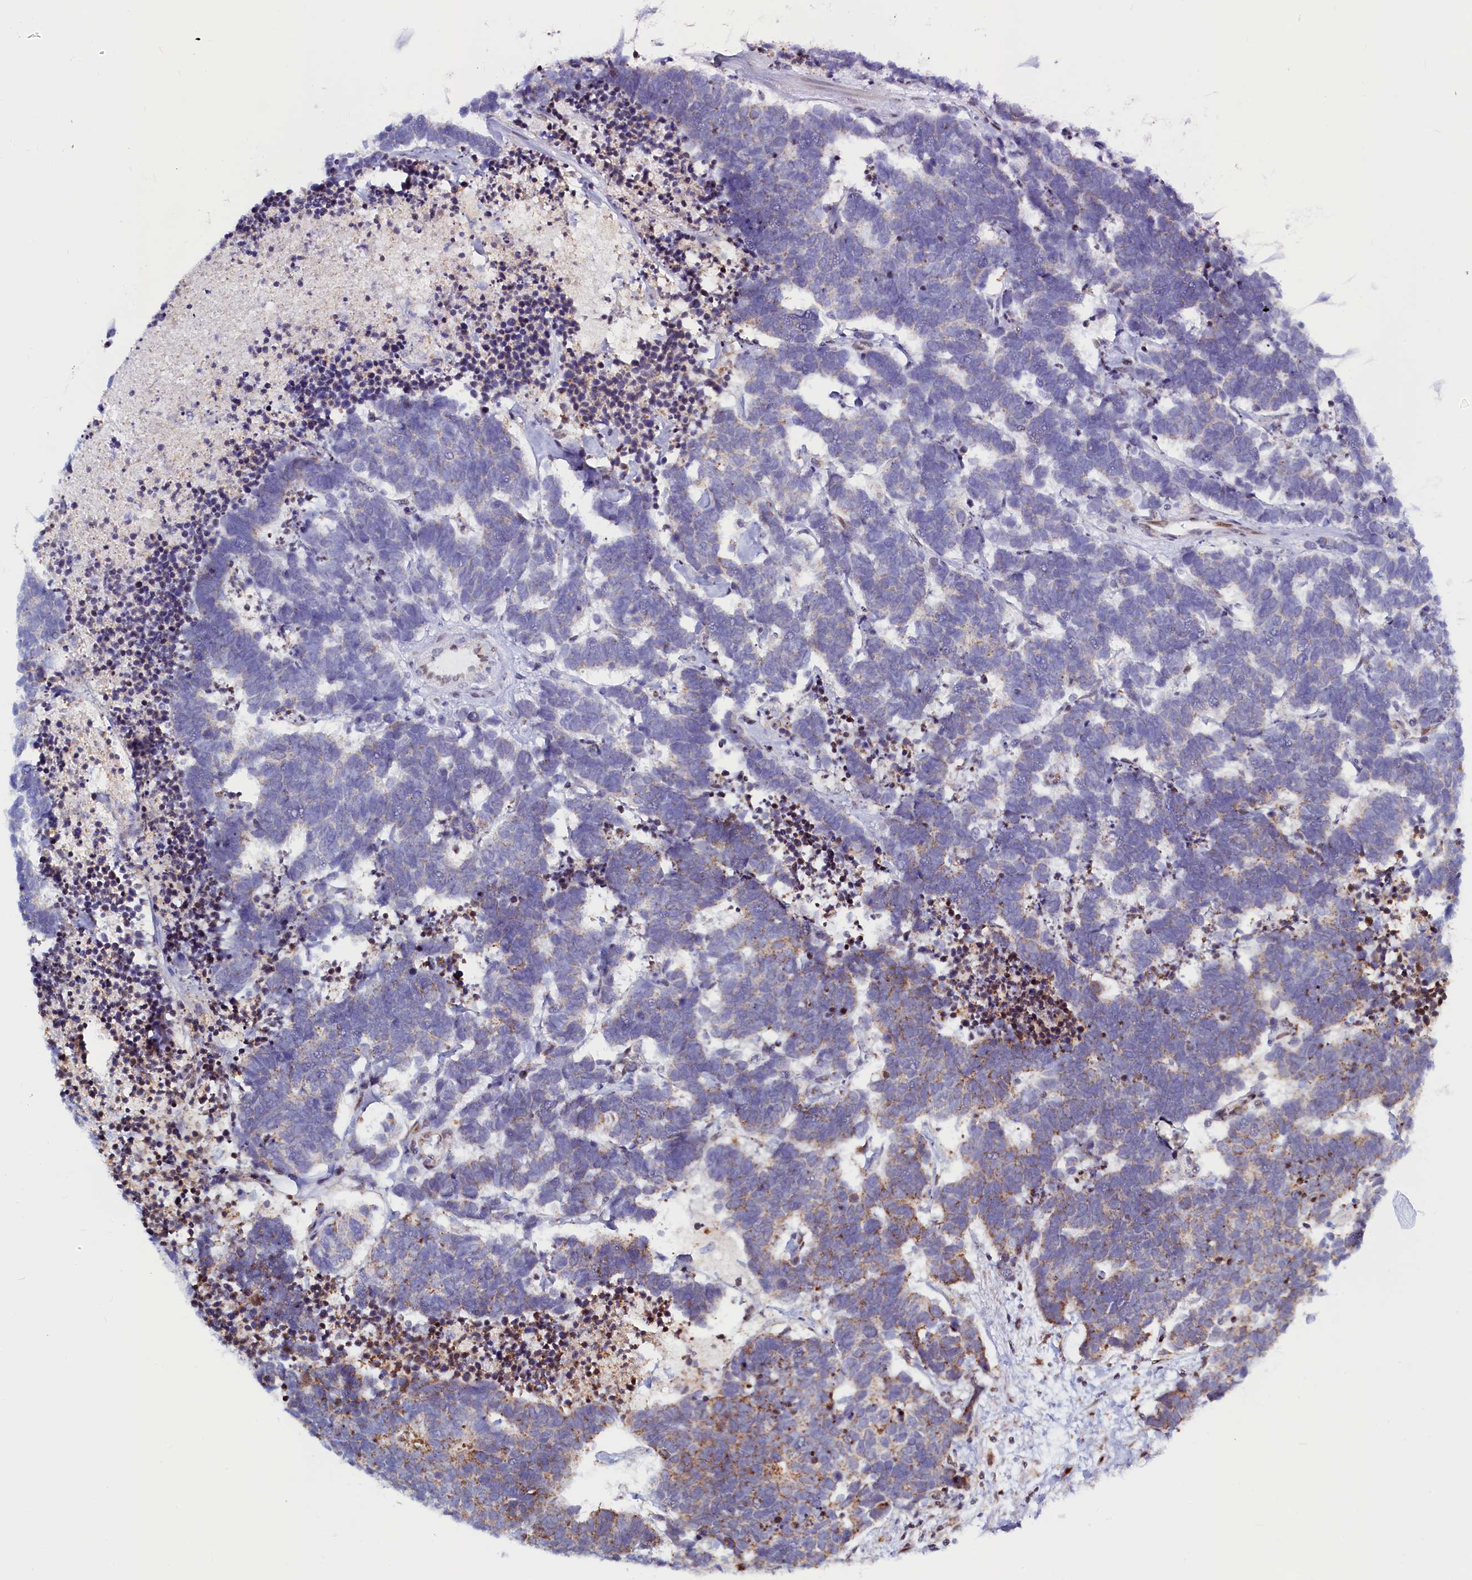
{"staining": {"intensity": "moderate", "quantity": "<25%", "location": "cytoplasmic/membranous"}, "tissue": "carcinoid", "cell_type": "Tumor cells", "image_type": "cancer", "snomed": [{"axis": "morphology", "description": "Carcinoma, NOS"}, {"axis": "morphology", "description": "Carcinoid, malignant, NOS"}, {"axis": "topography", "description": "Urinary bladder"}], "caption": "A high-resolution histopathology image shows immunohistochemistry (IHC) staining of carcinoid, which reveals moderate cytoplasmic/membranous expression in about <25% of tumor cells.", "gene": "HDGFL3", "patient": {"sex": "male", "age": 57}}